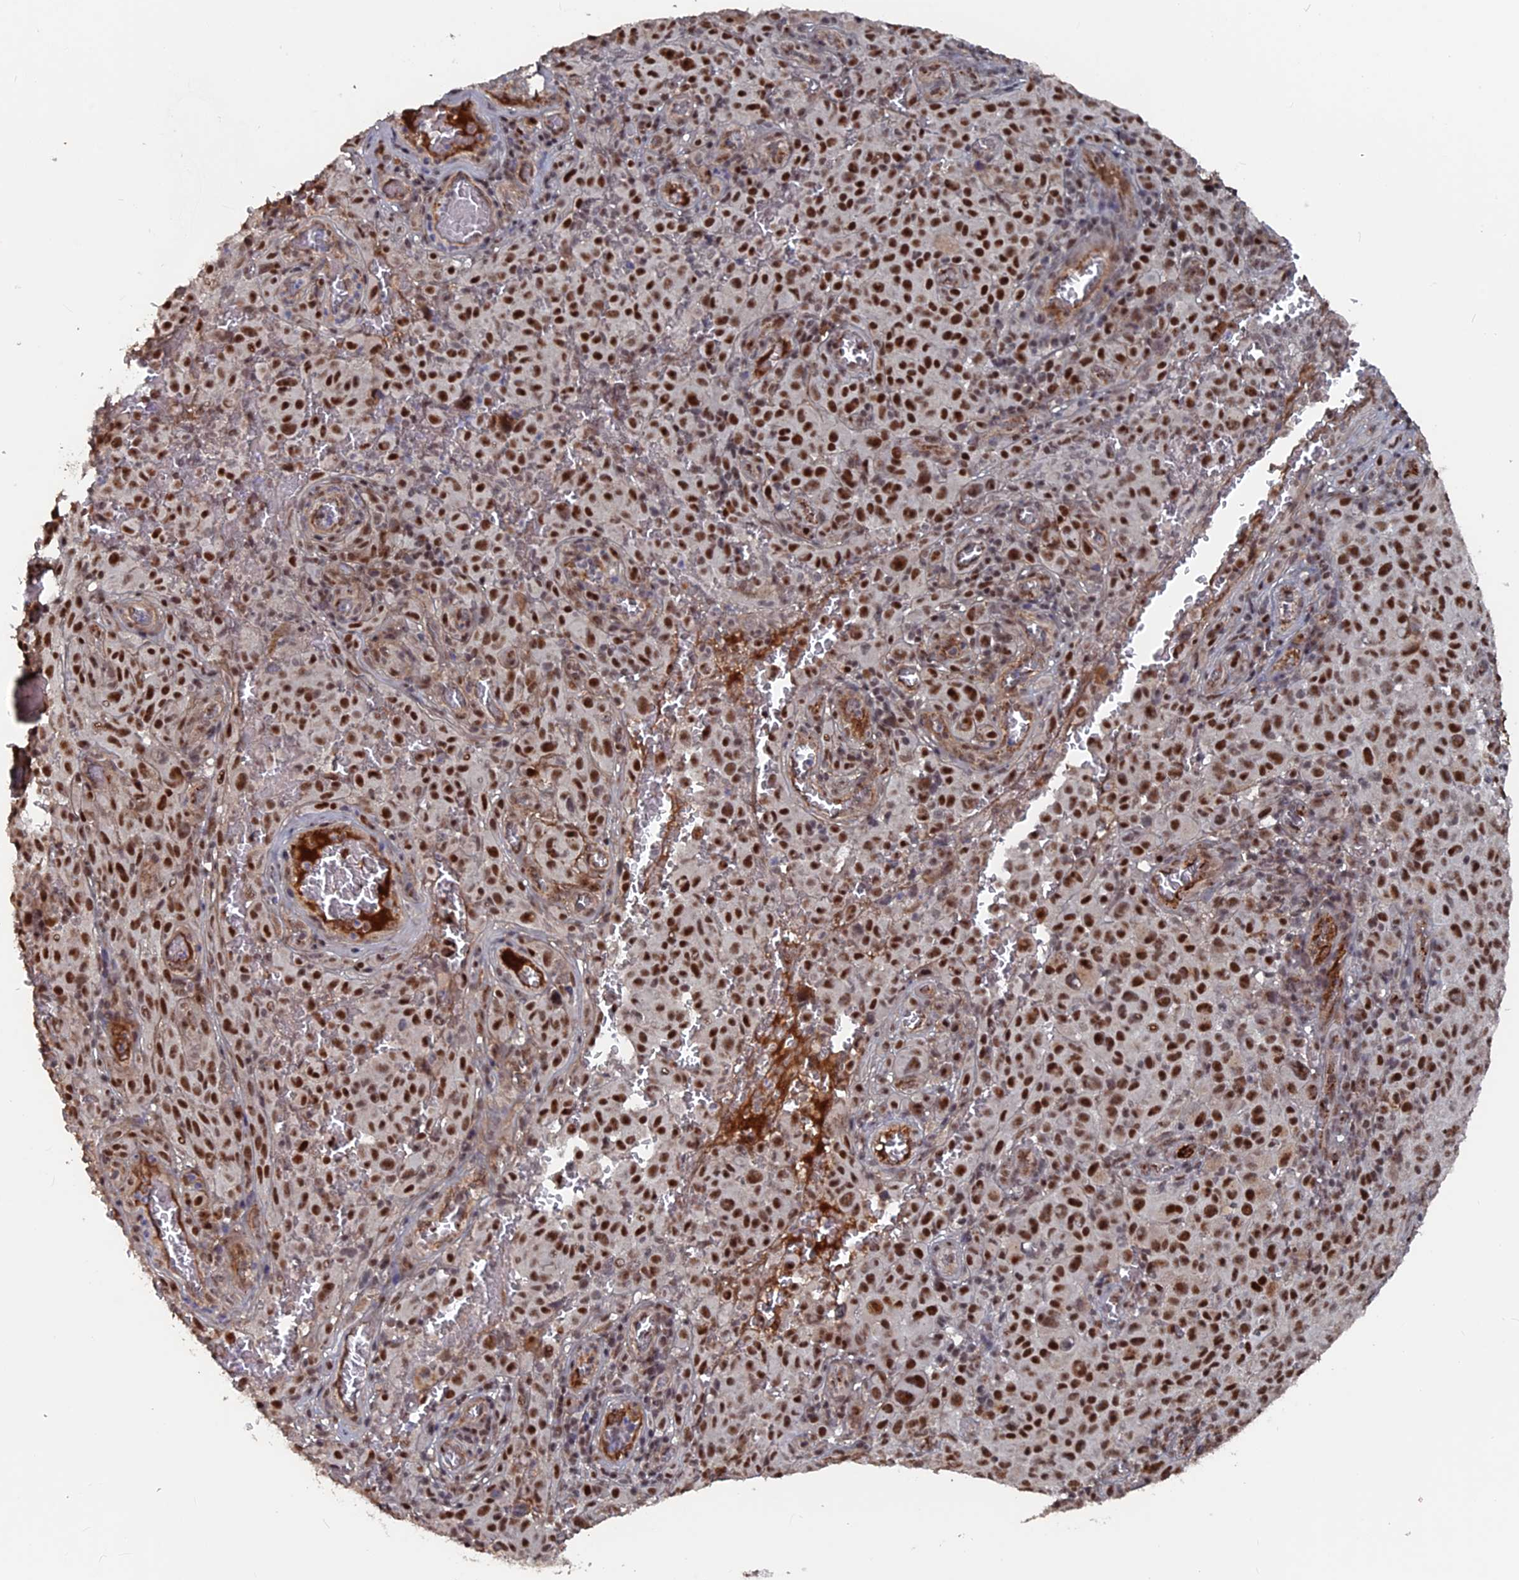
{"staining": {"intensity": "strong", "quantity": ">75%", "location": "nuclear"}, "tissue": "melanoma", "cell_type": "Tumor cells", "image_type": "cancer", "snomed": [{"axis": "morphology", "description": "Malignant melanoma, NOS"}, {"axis": "topography", "description": "Skin"}], "caption": "Malignant melanoma stained with a protein marker demonstrates strong staining in tumor cells.", "gene": "SH3D21", "patient": {"sex": "female", "age": 82}}